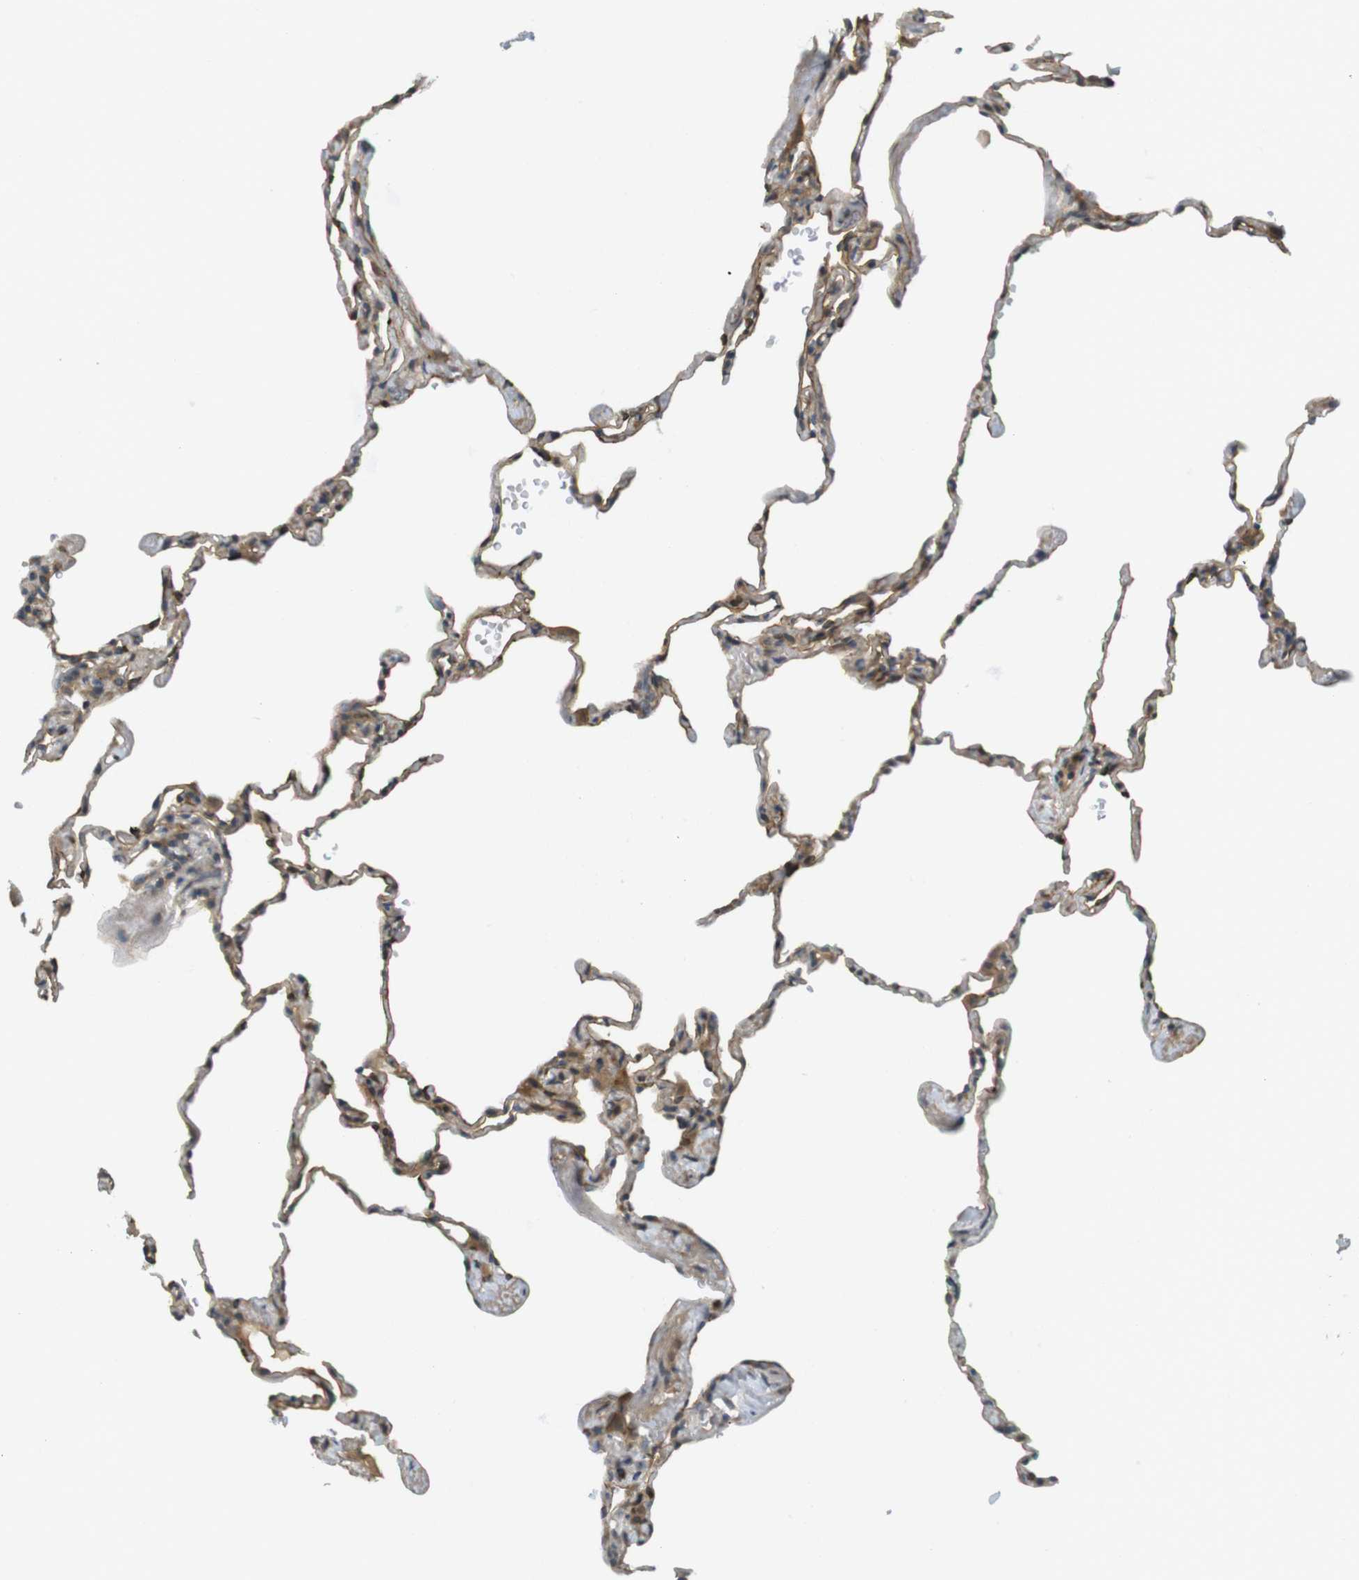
{"staining": {"intensity": "weak", "quantity": "25%-75%", "location": "cytoplasmic/membranous"}, "tissue": "lung", "cell_type": "Alveolar cells", "image_type": "normal", "snomed": [{"axis": "morphology", "description": "Normal tissue, NOS"}, {"axis": "topography", "description": "Lung"}], "caption": "Protein expression analysis of unremarkable human lung reveals weak cytoplasmic/membranous positivity in approximately 25%-75% of alveolar cells.", "gene": "CLRN3", "patient": {"sex": "male", "age": 59}}